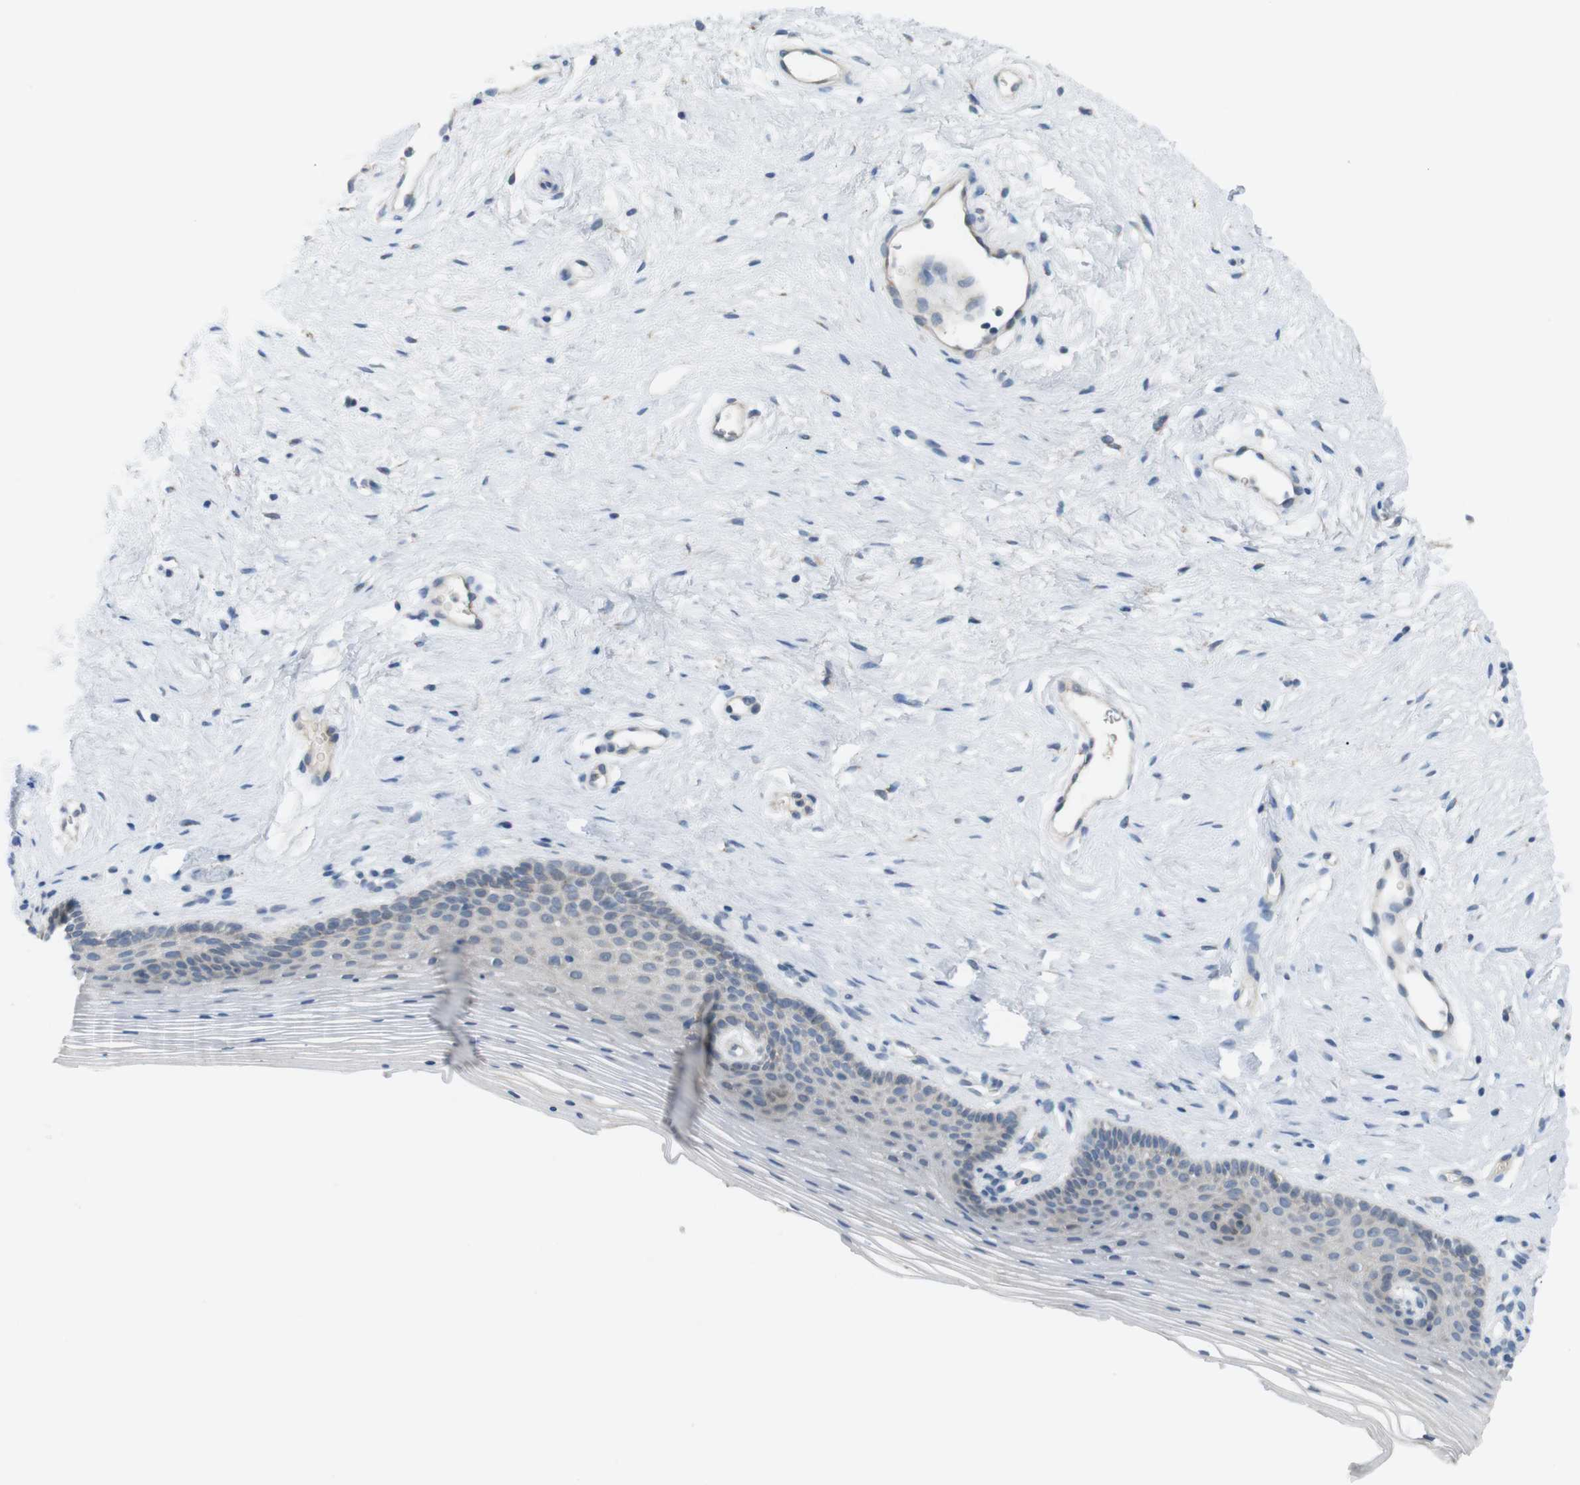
{"staining": {"intensity": "negative", "quantity": "none", "location": "none"}, "tissue": "vagina", "cell_type": "Squamous epithelial cells", "image_type": "normal", "snomed": [{"axis": "morphology", "description": "Normal tissue, NOS"}, {"axis": "topography", "description": "Vagina"}], "caption": "The image exhibits no staining of squamous epithelial cells in normal vagina. (Brightfield microscopy of DAB immunohistochemistry (IHC) at high magnification).", "gene": "YIPF3", "patient": {"sex": "female", "age": 32}}